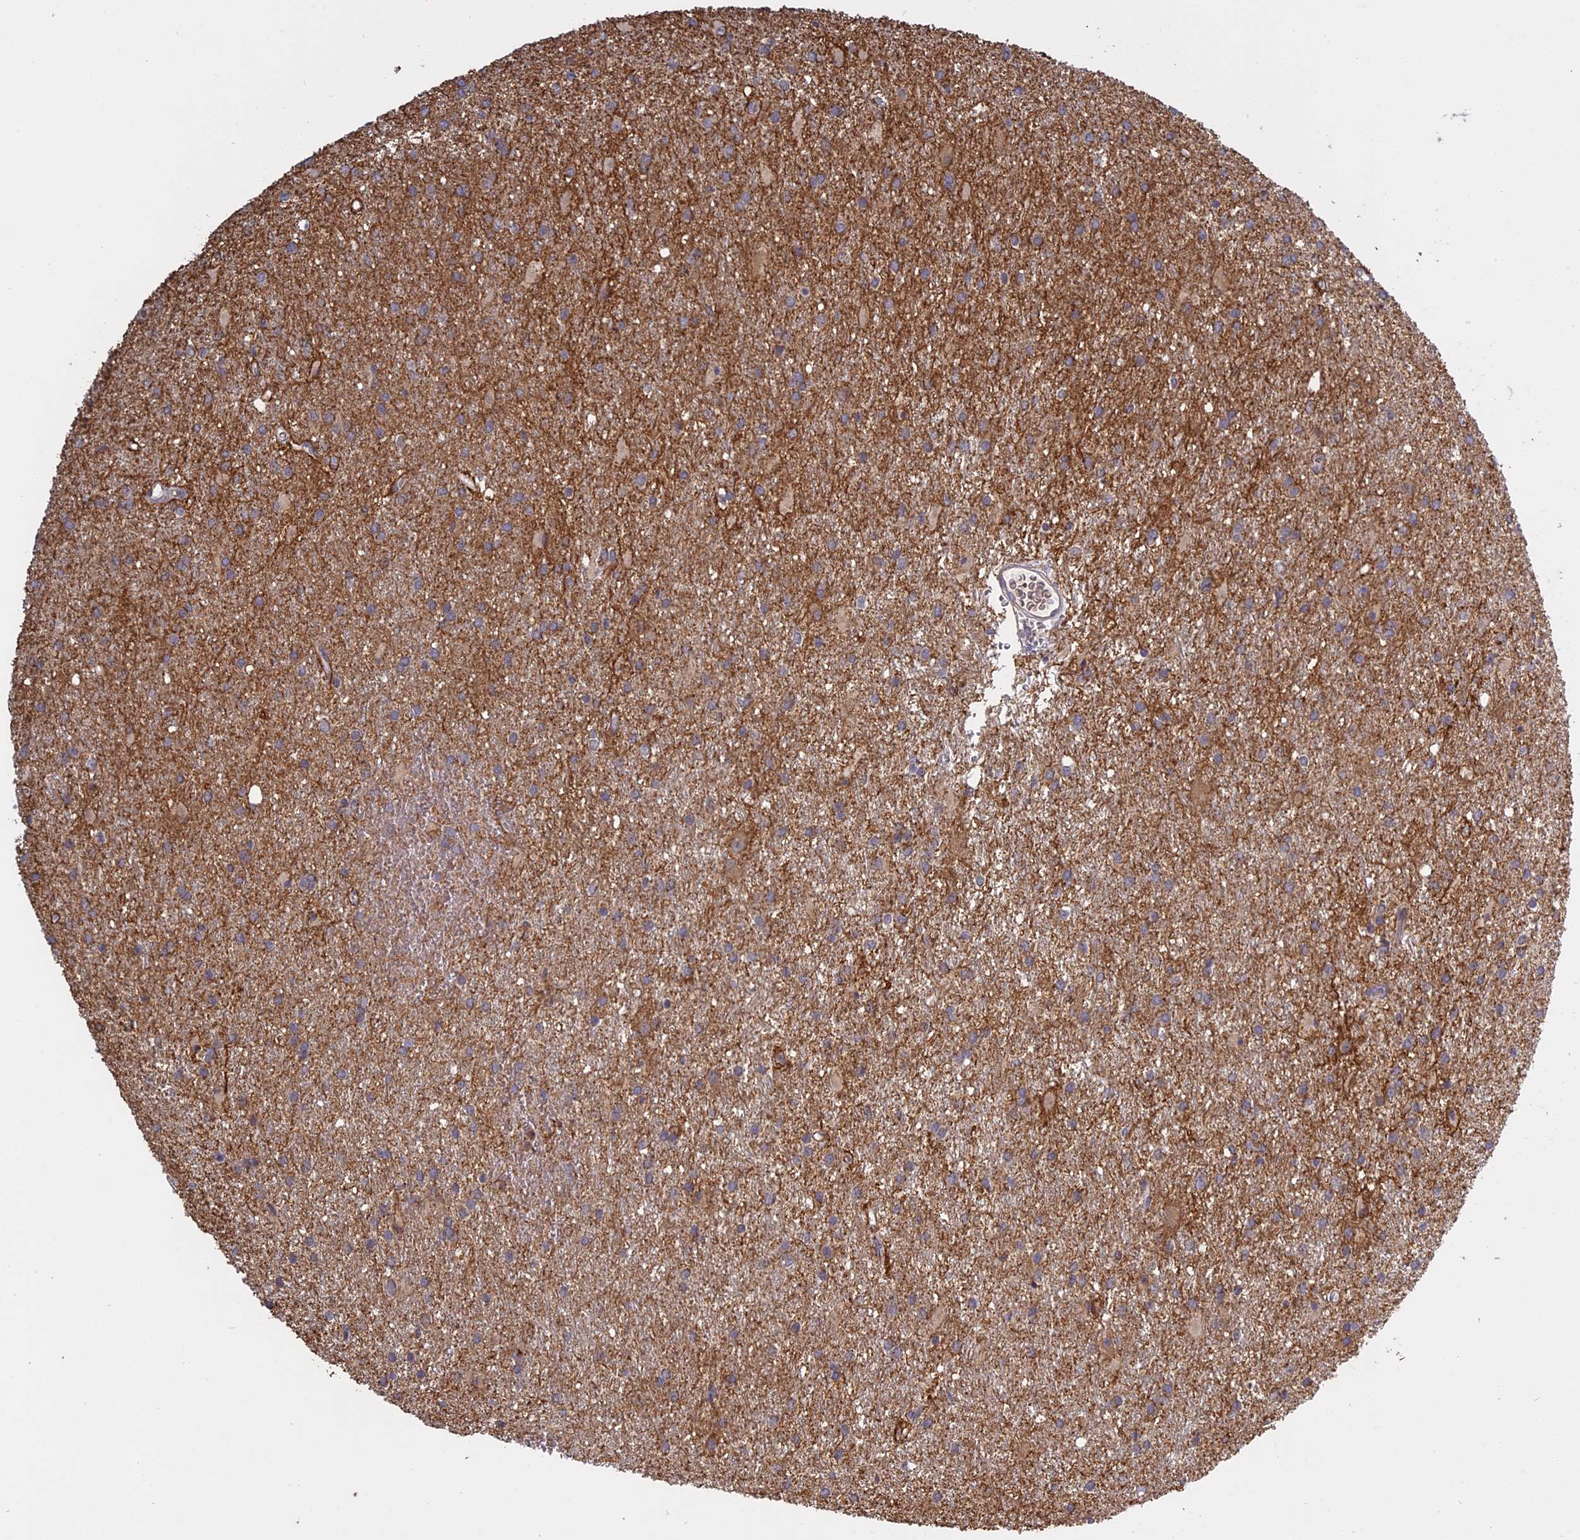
{"staining": {"intensity": "weak", "quantity": "25%-75%", "location": "cytoplasmic/membranous"}, "tissue": "glioma", "cell_type": "Tumor cells", "image_type": "cancer", "snomed": [{"axis": "morphology", "description": "Glioma, malignant, High grade"}, {"axis": "topography", "description": "Brain"}], "caption": "DAB immunohistochemical staining of malignant glioma (high-grade) displays weak cytoplasmic/membranous protein expression in about 25%-75% of tumor cells.", "gene": "TMEM208", "patient": {"sex": "female", "age": 50}}